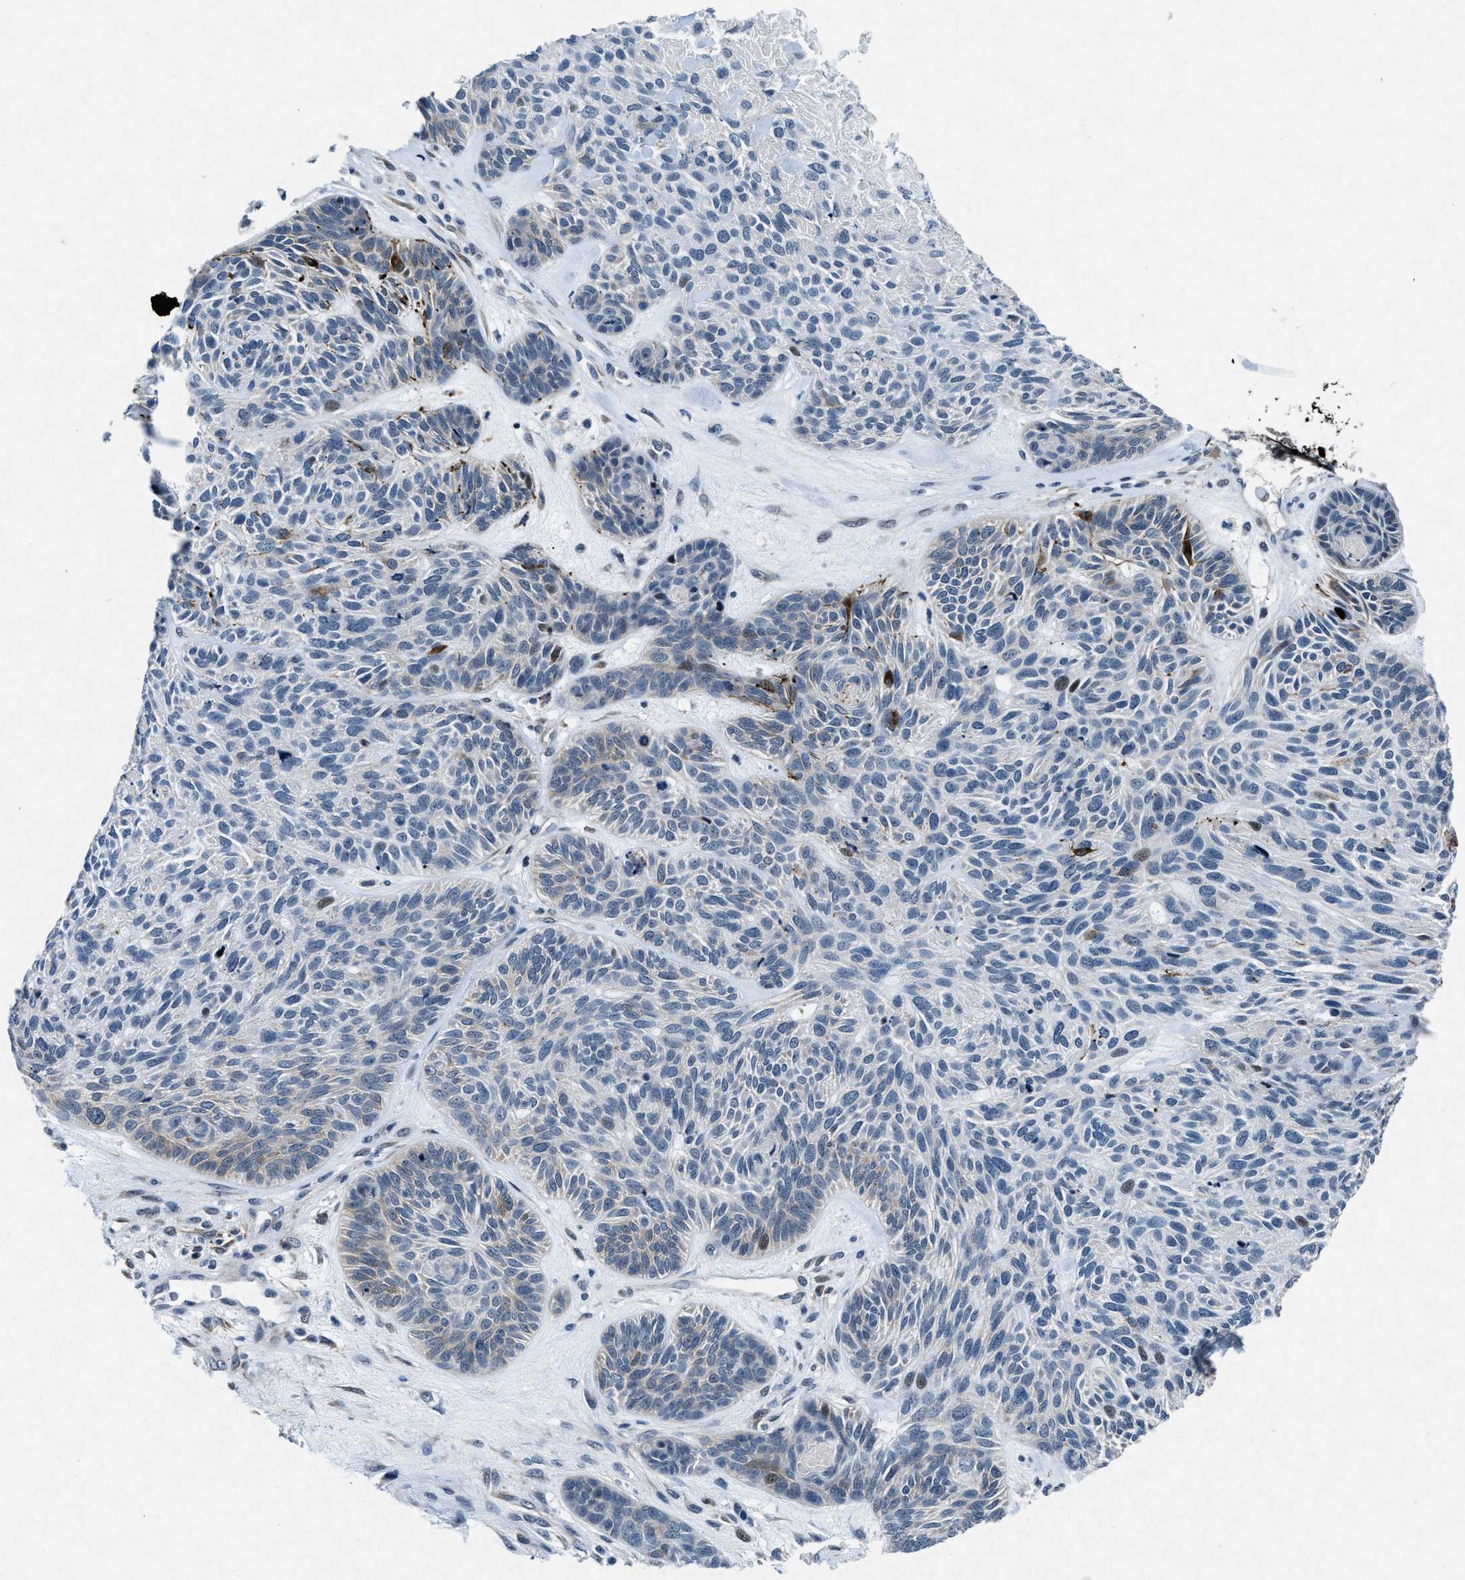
{"staining": {"intensity": "moderate", "quantity": "<25%", "location": "cytoplasmic/membranous"}, "tissue": "skin cancer", "cell_type": "Tumor cells", "image_type": "cancer", "snomed": [{"axis": "morphology", "description": "Basal cell carcinoma"}, {"axis": "topography", "description": "Skin"}], "caption": "Tumor cells exhibit low levels of moderate cytoplasmic/membranous positivity in about <25% of cells in skin cancer (basal cell carcinoma). (DAB IHC, brown staining for protein, blue staining for nuclei).", "gene": "PHLDA1", "patient": {"sex": "male", "age": 55}}